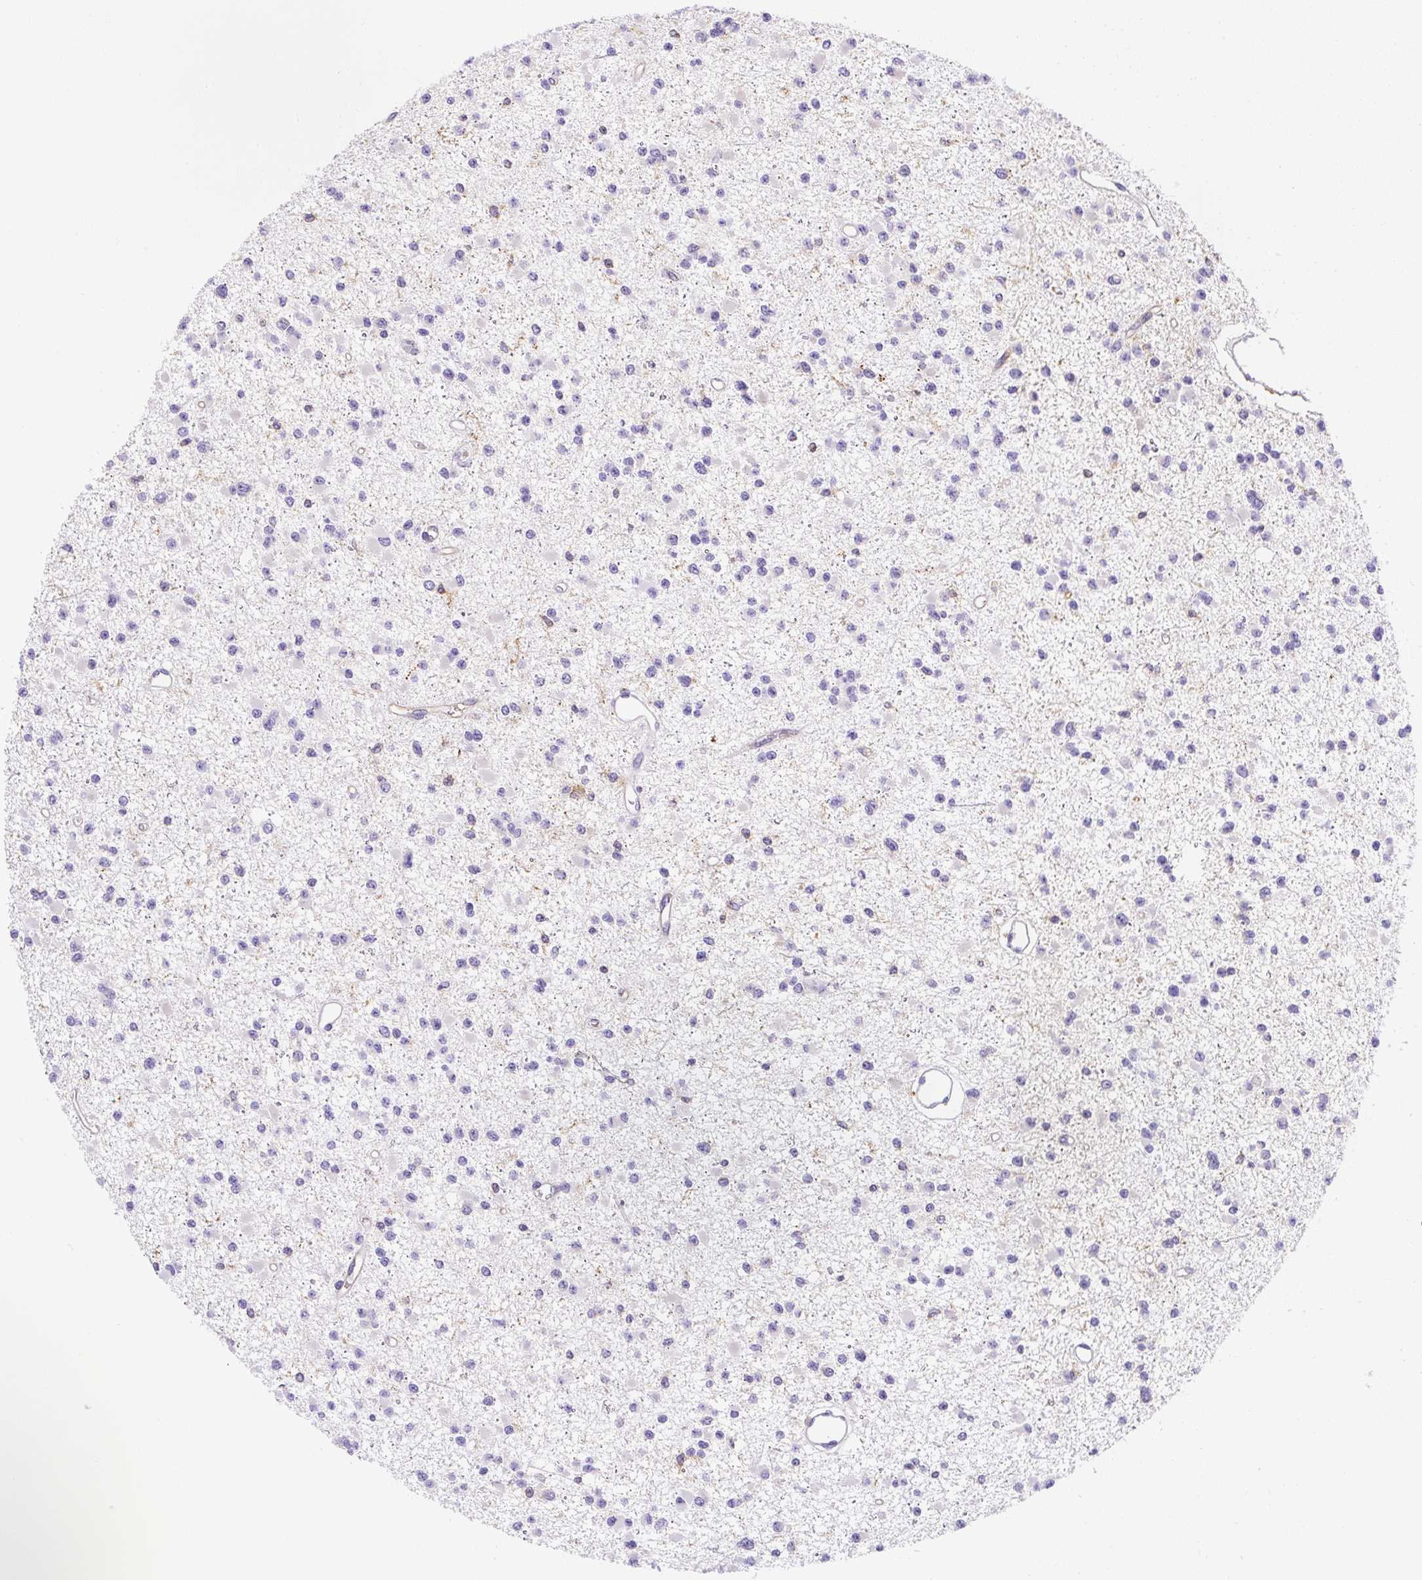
{"staining": {"intensity": "negative", "quantity": "none", "location": "none"}, "tissue": "glioma", "cell_type": "Tumor cells", "image_type": "cancer", "snomed": [{"axis": "morphology", "description": "Glioma, malignant, Low grade"}, {"axis": "topography", "description": "Brain"}], "caption": "This is an immunohistochemistry image of human malignant glioma (low-grade). There is no staining in tumor cells.", "gene": "ASB4", "patient": {"sex": "female", "age": 22}}